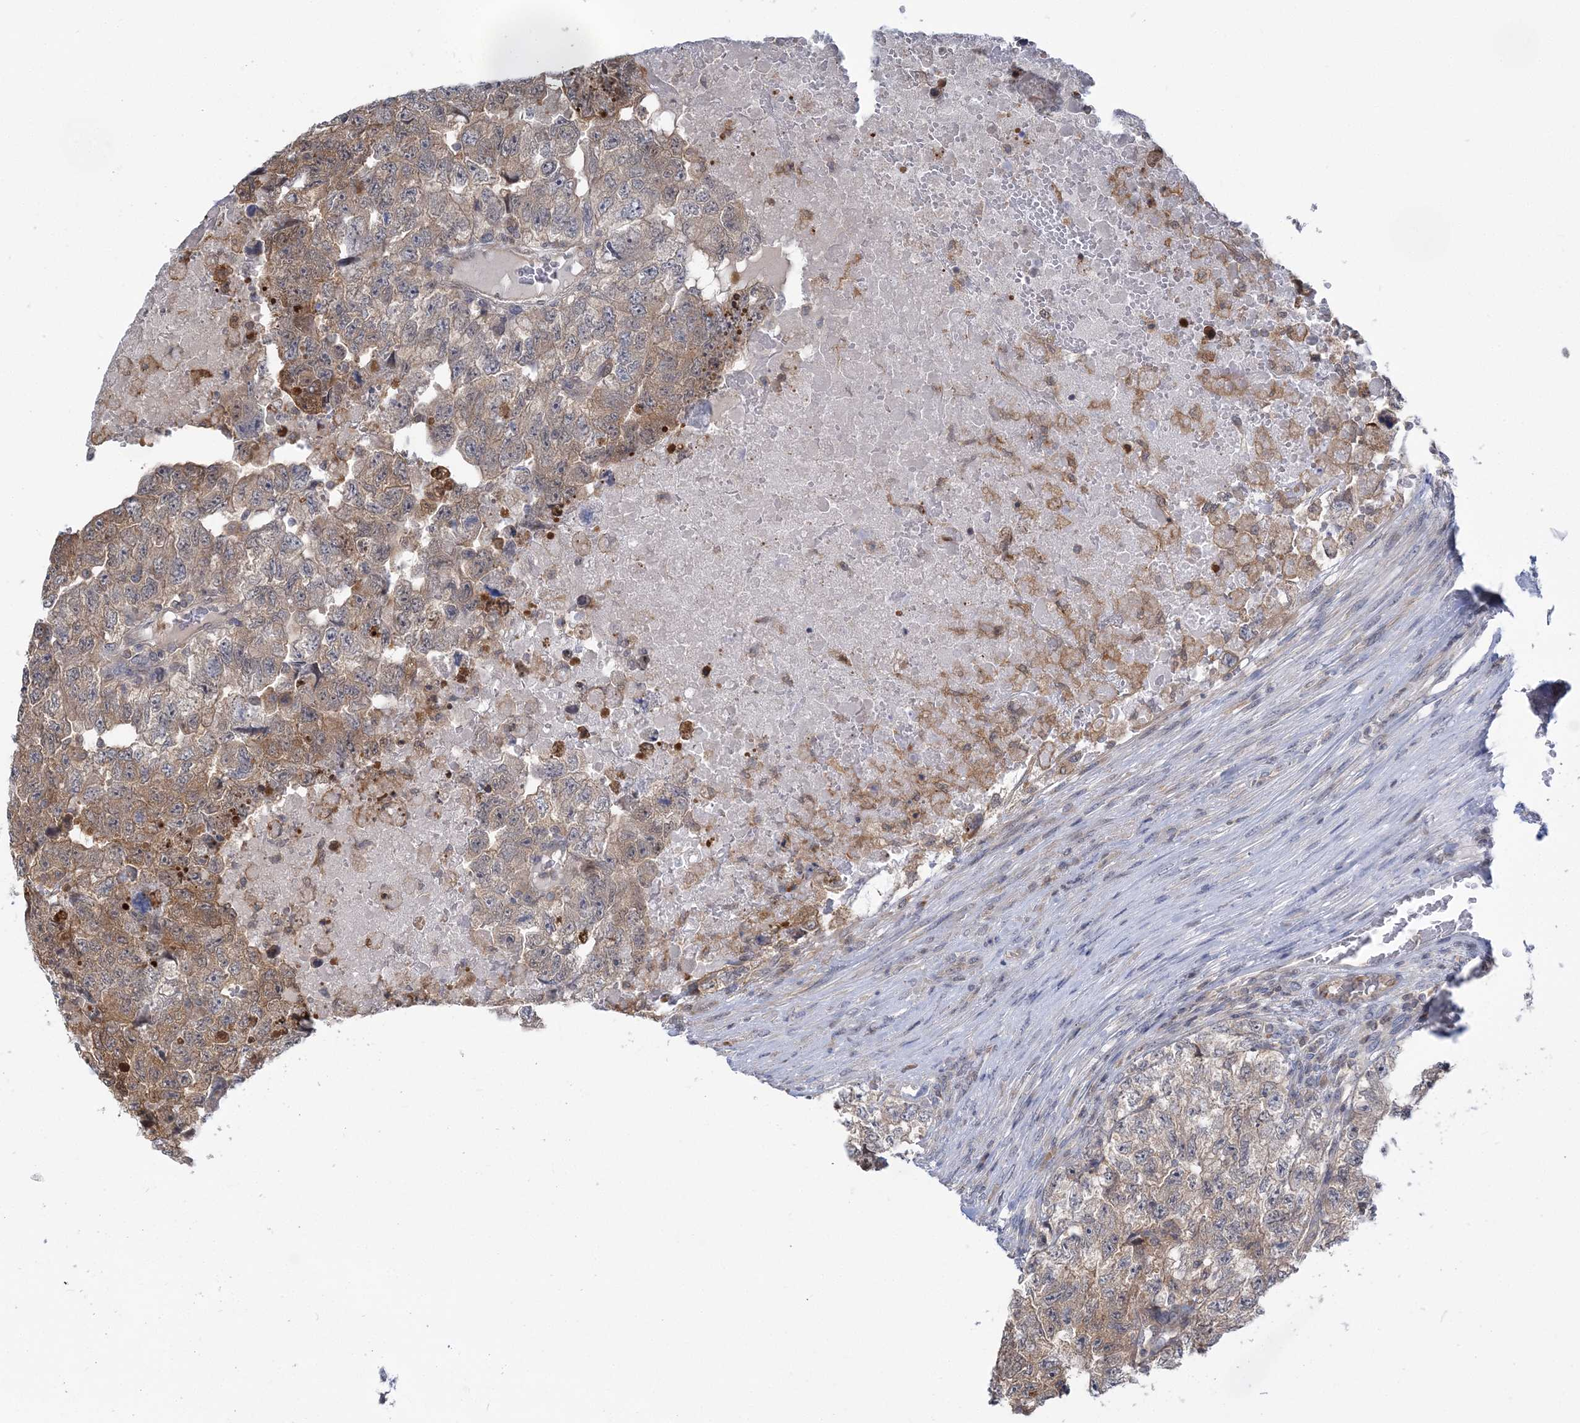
{"staining": {"intensity": "moderate", "quantity": "25%-75%", "location": "cytoplasmic/membranous"}, "tissue": "testis cancer", "cell_type": "Tumor cells", "image_type": "cancer", "snomed": [{"axis": "morphology", "description": "Carcinoma, Embryonal, NOS"}, {"axis": "topography", "description": "Testis"}], "caption": "Protein analysis of testis embryonal carcinoma tissue shows moderate cytoplasmic/membranous expression in about 25%-75% of tumor cells.", "gene": "THADA", "patient": {"sex": "male", "age": 36}}